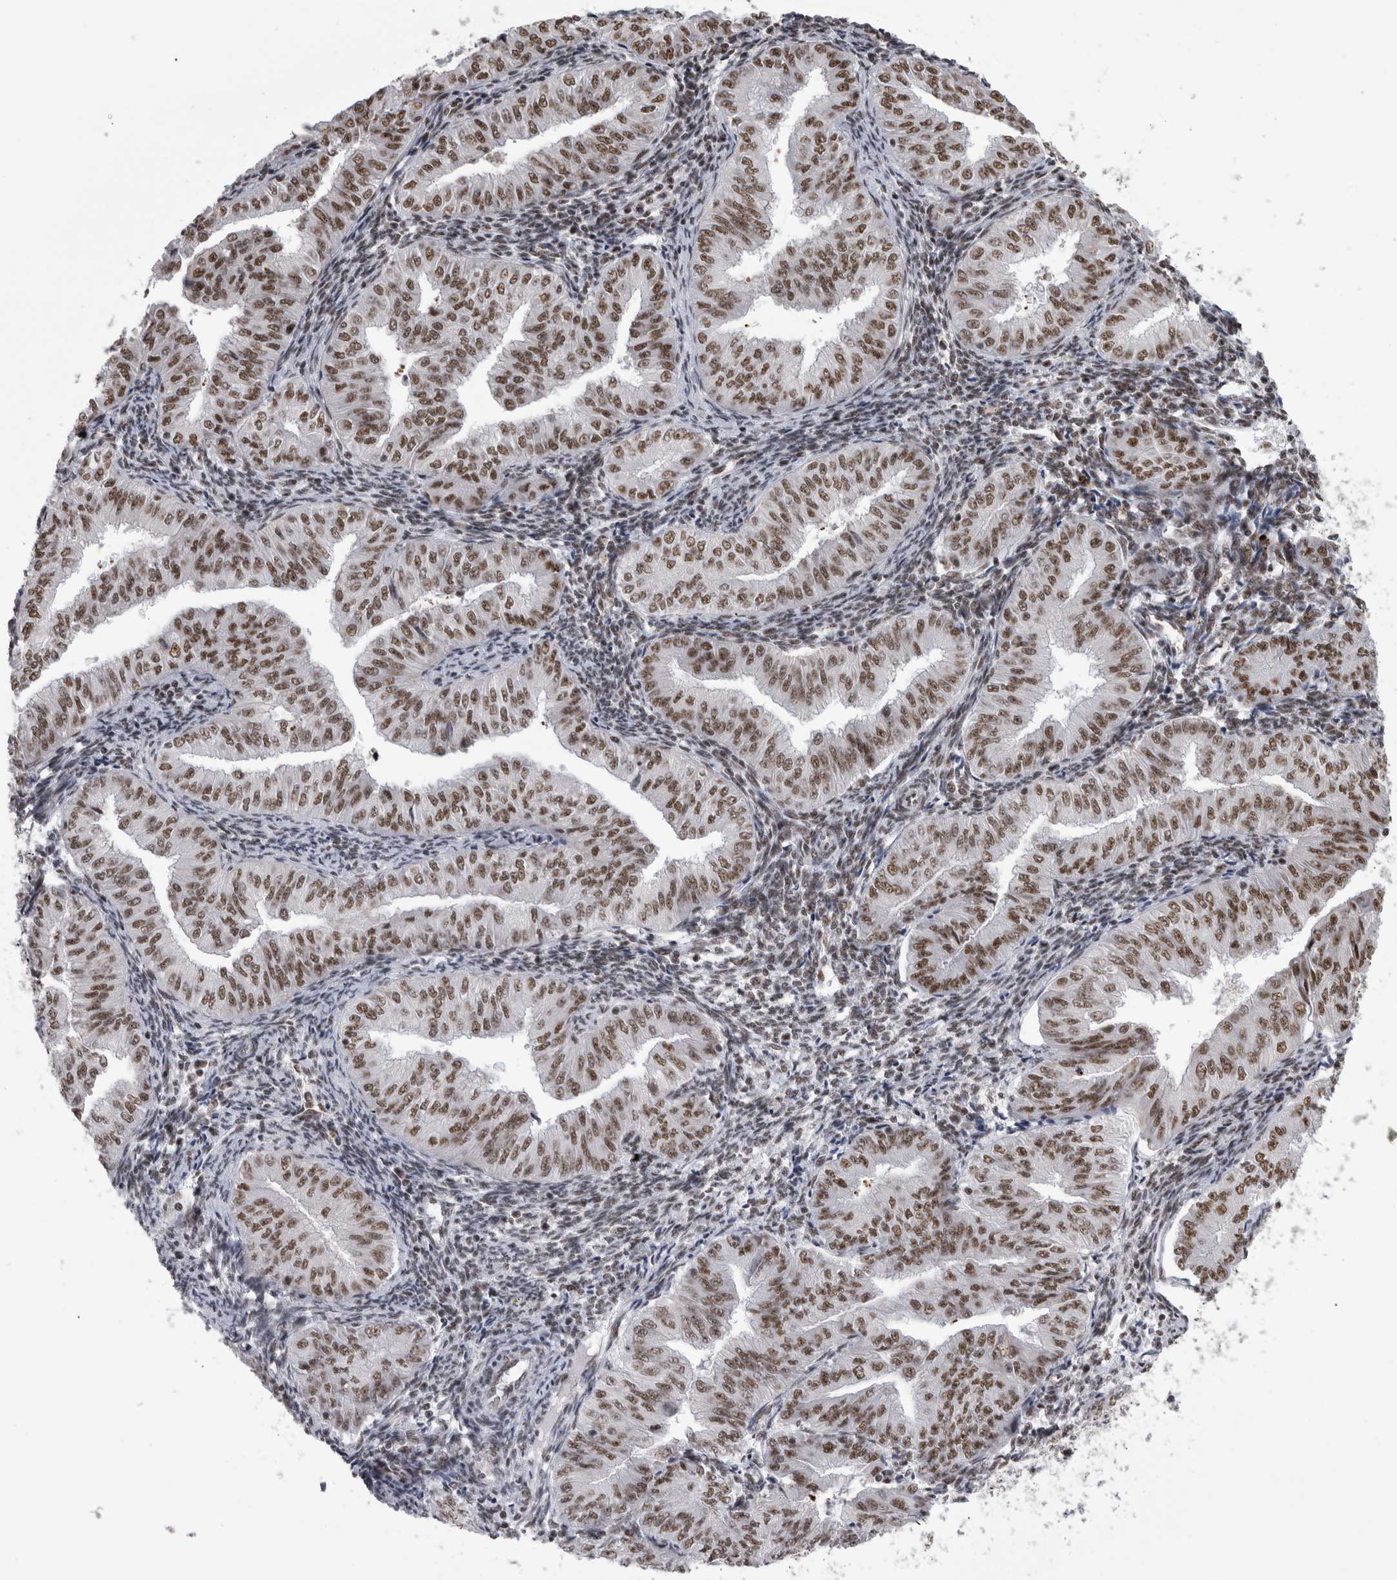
{"staining": {"intensity": "moderate", "quantity": ">75%", "location": "nuclear"}, "tissue": "endometrial cancer", "cell_type": "Tumor cells", "image_type": "cancer", "snomed": [{"axis": "morphology", "description": "Normal tissue, NOS"}, {"axis": "morphology", "description": "Adenocarcinoma, NOS"}, {"axis": "topography", "description": "Endometrium"}], "caption": "Adenocarcinoma (endometrial) was stained to show a protein in brown. There is medium levels of moderate nuclear staining in approximately >75% of tumor cells.", "gene": "CDK11A", "patient": {"sex": "female", "age": 53}}